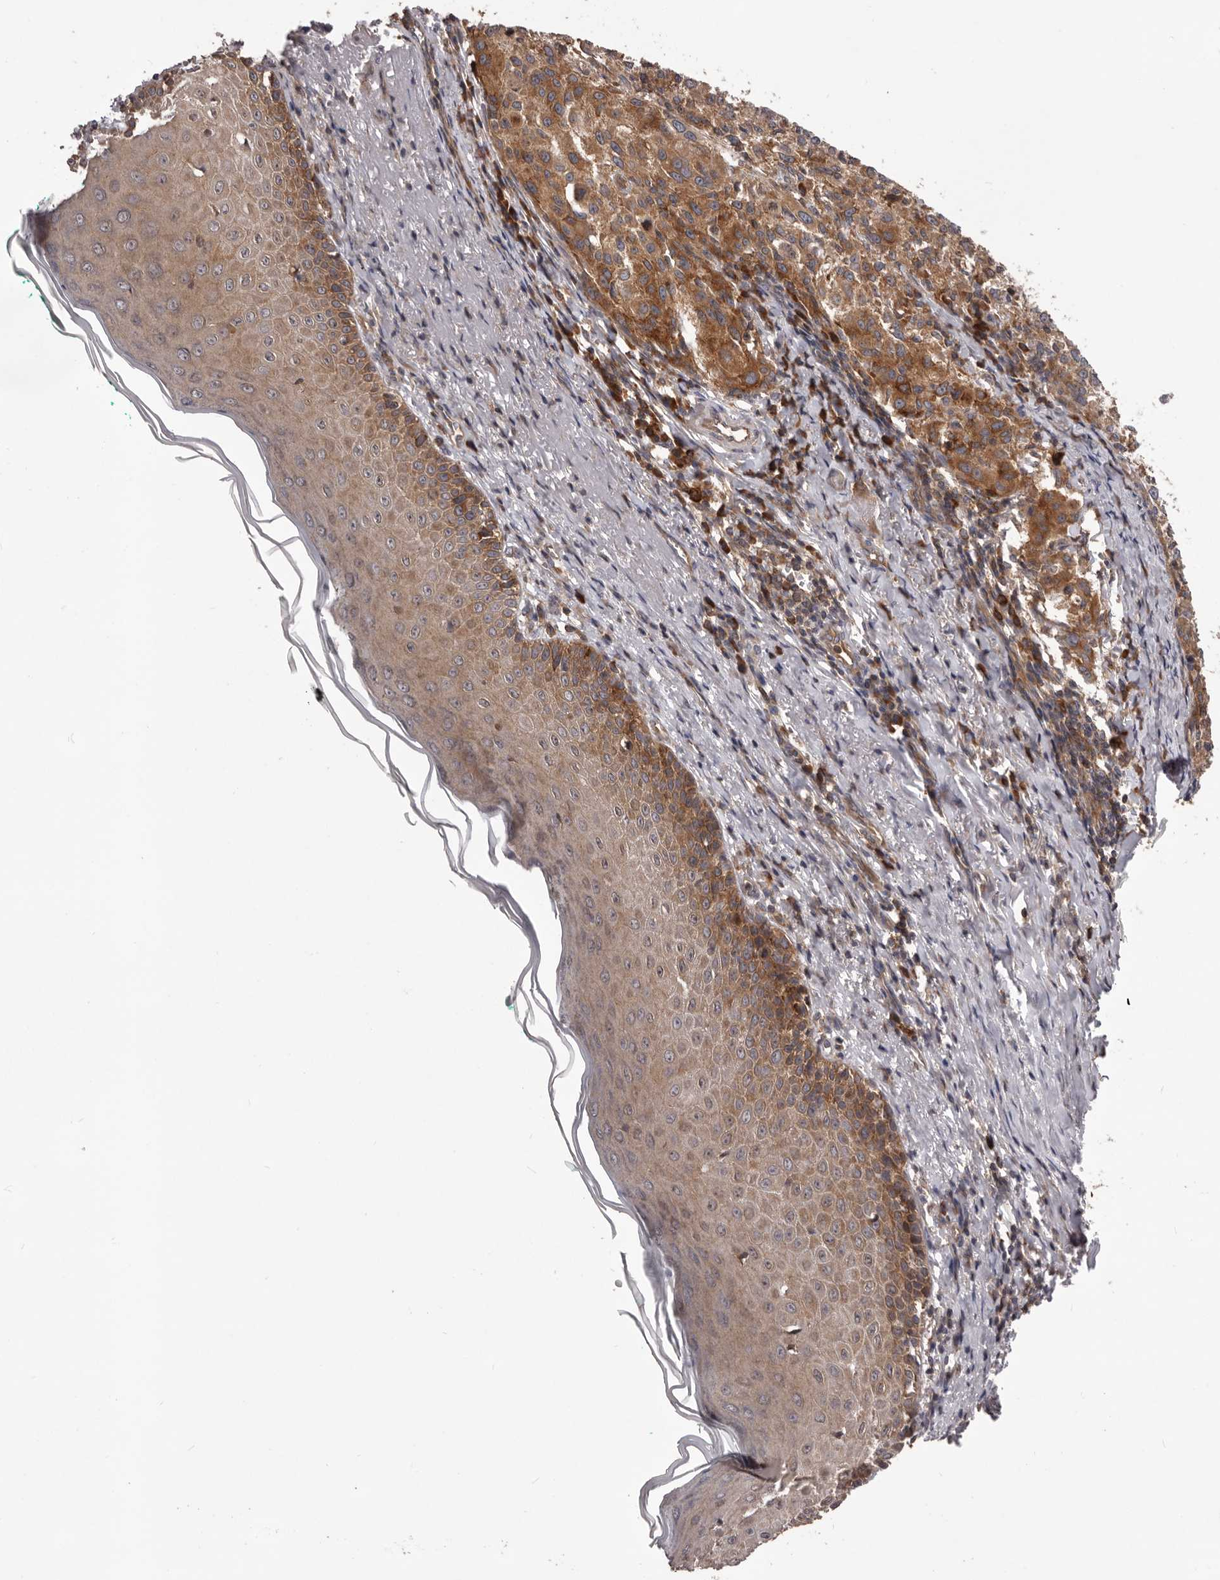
{"staining": {"intensity": "moderate", "quantity": ">75%", "location": "cytoplasmic/membranous"}, "tissue": "melanoma", "cell_type": "Tumor cells", "image_type": "cancer", "snomed": [{"axis": "morphology", "description": "Necrosis, NOS"}, {"axis": "morphology", "description": "Malignant melanoma, NOS"}, {"axis": "topography", "description": "Skin"}], "caption": "Immunohistochemical staining of human melanoma reveals medium levels of moderate cytoplasmic/membranous protein staining in about >75% of tumor cells.", "gene": "HBS1L", "patient": {"sex": "female", "age": 87}}